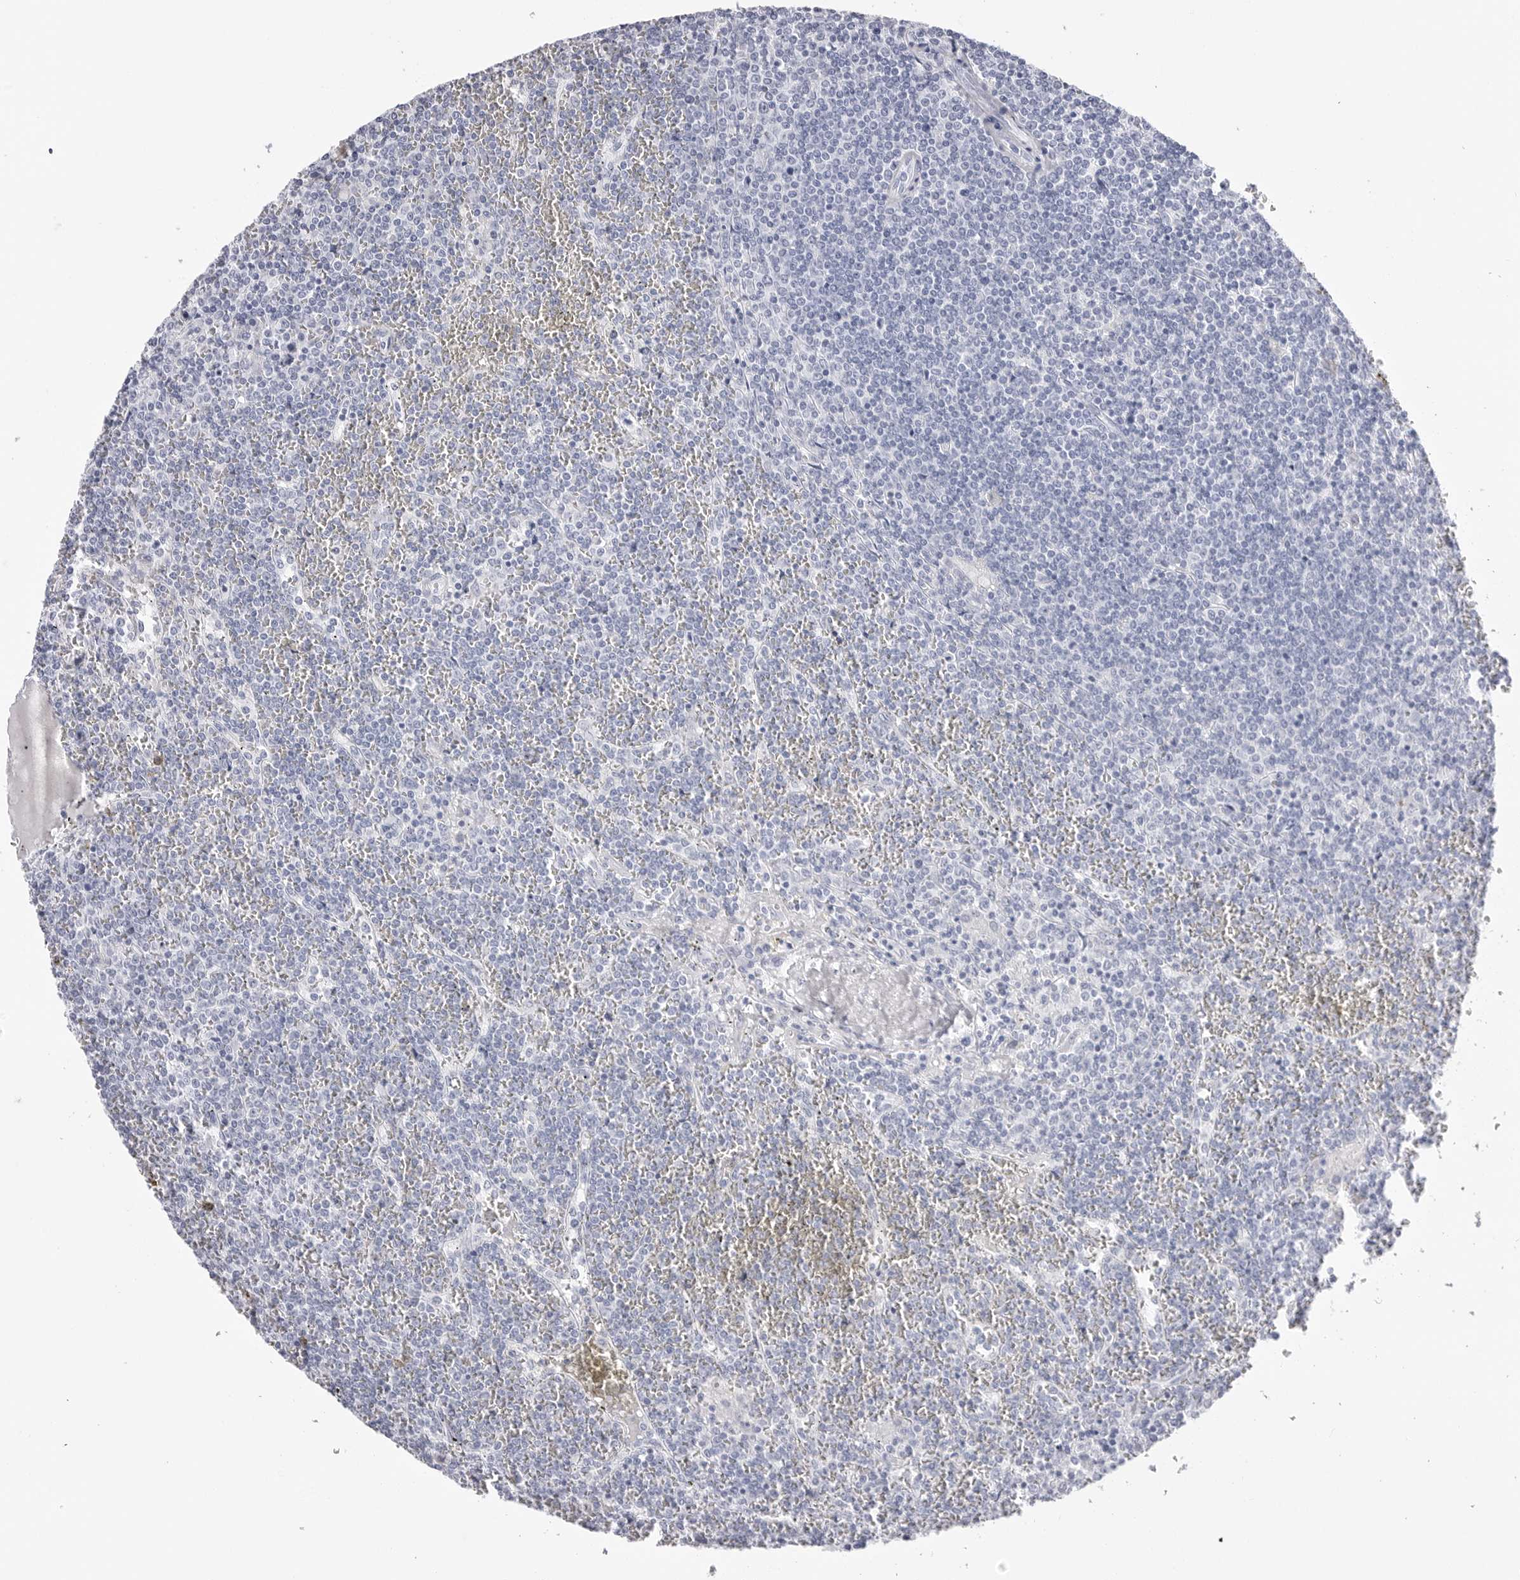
{"staining": {"intensity": "negative", "quantity": "none", "location": "none"}, "tissue": "lymphoma", "cell_type": "Tumor cells", "image_type": "cancer", "snomed": [{"axis": "morphology", "description": "Malignant lymphoma, non-Hodgkin's type, Low grade"}, {"axis": "topography", "description": "Spleen"}], "caption": "IHC of malignant lymphoma, non-Hodgkin's type (low-grade) displays no expression in tumor cells. (DAB (3,3'-diaminobenzidine) immunohistochemistry, high magnification).", "gene": "CST2", "patient": {"sex": "female", "age": 19}}